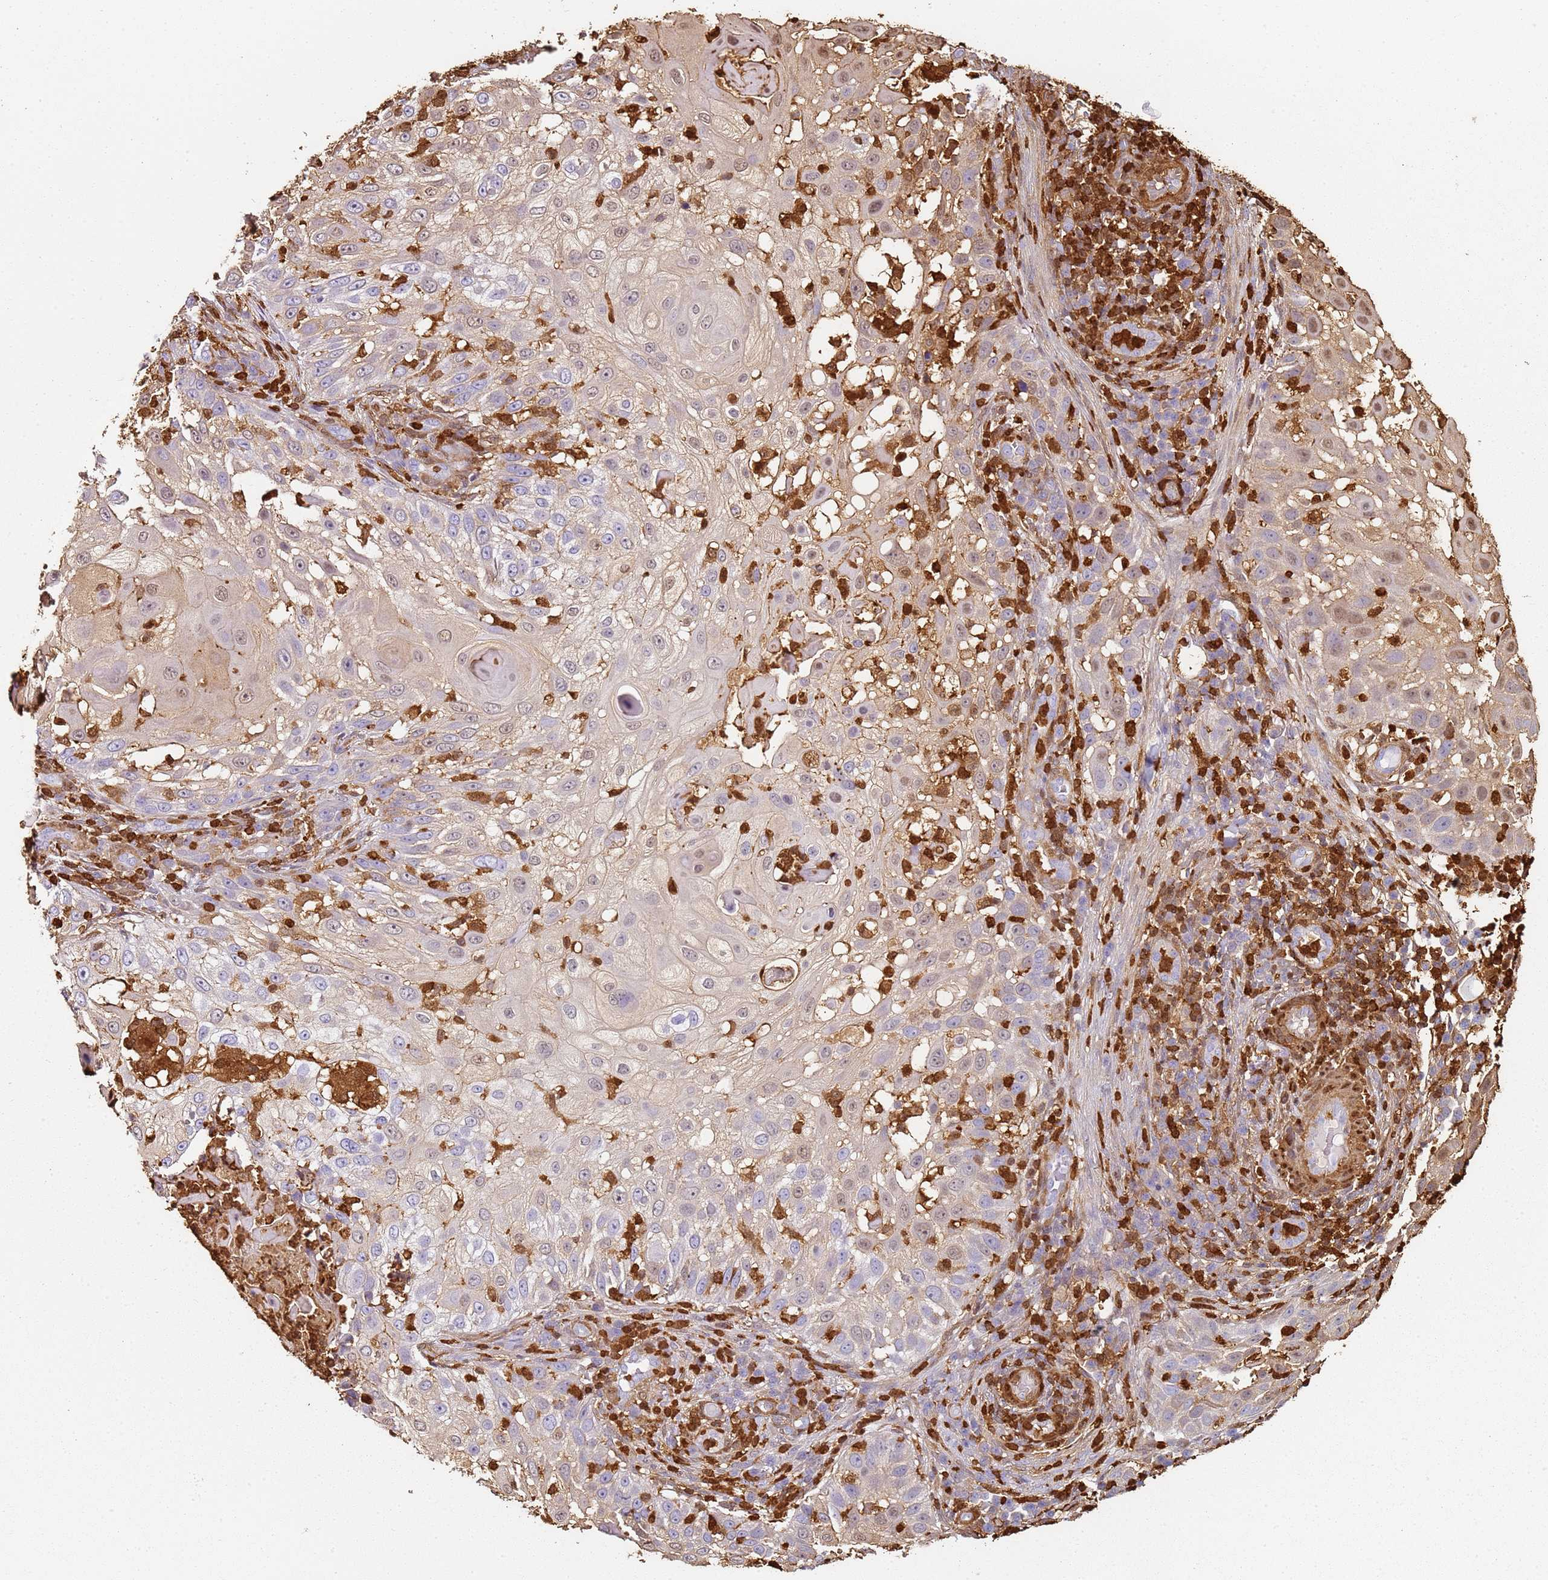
{"staining": {"intensity": "moderate", "quantity": "<25%", "location": "nuclear"}, "tissue": "skin cancer", "cell_type": "Tumor cells", "image_type": "cancer", "snomed": [{"axis": "morphology", "description": "Squamous cell carcinoma, NOS"}, {"axis": "topography", "description": "Skin"}], "caption": "Brown immunohistochemical staining in human skin squamous cell carcinoma demonstrates moderate nuclear positivity in approximately <25% of tumor cells.", "gene": "S100A4", "patient": {"sex": "female", "age": 44}}